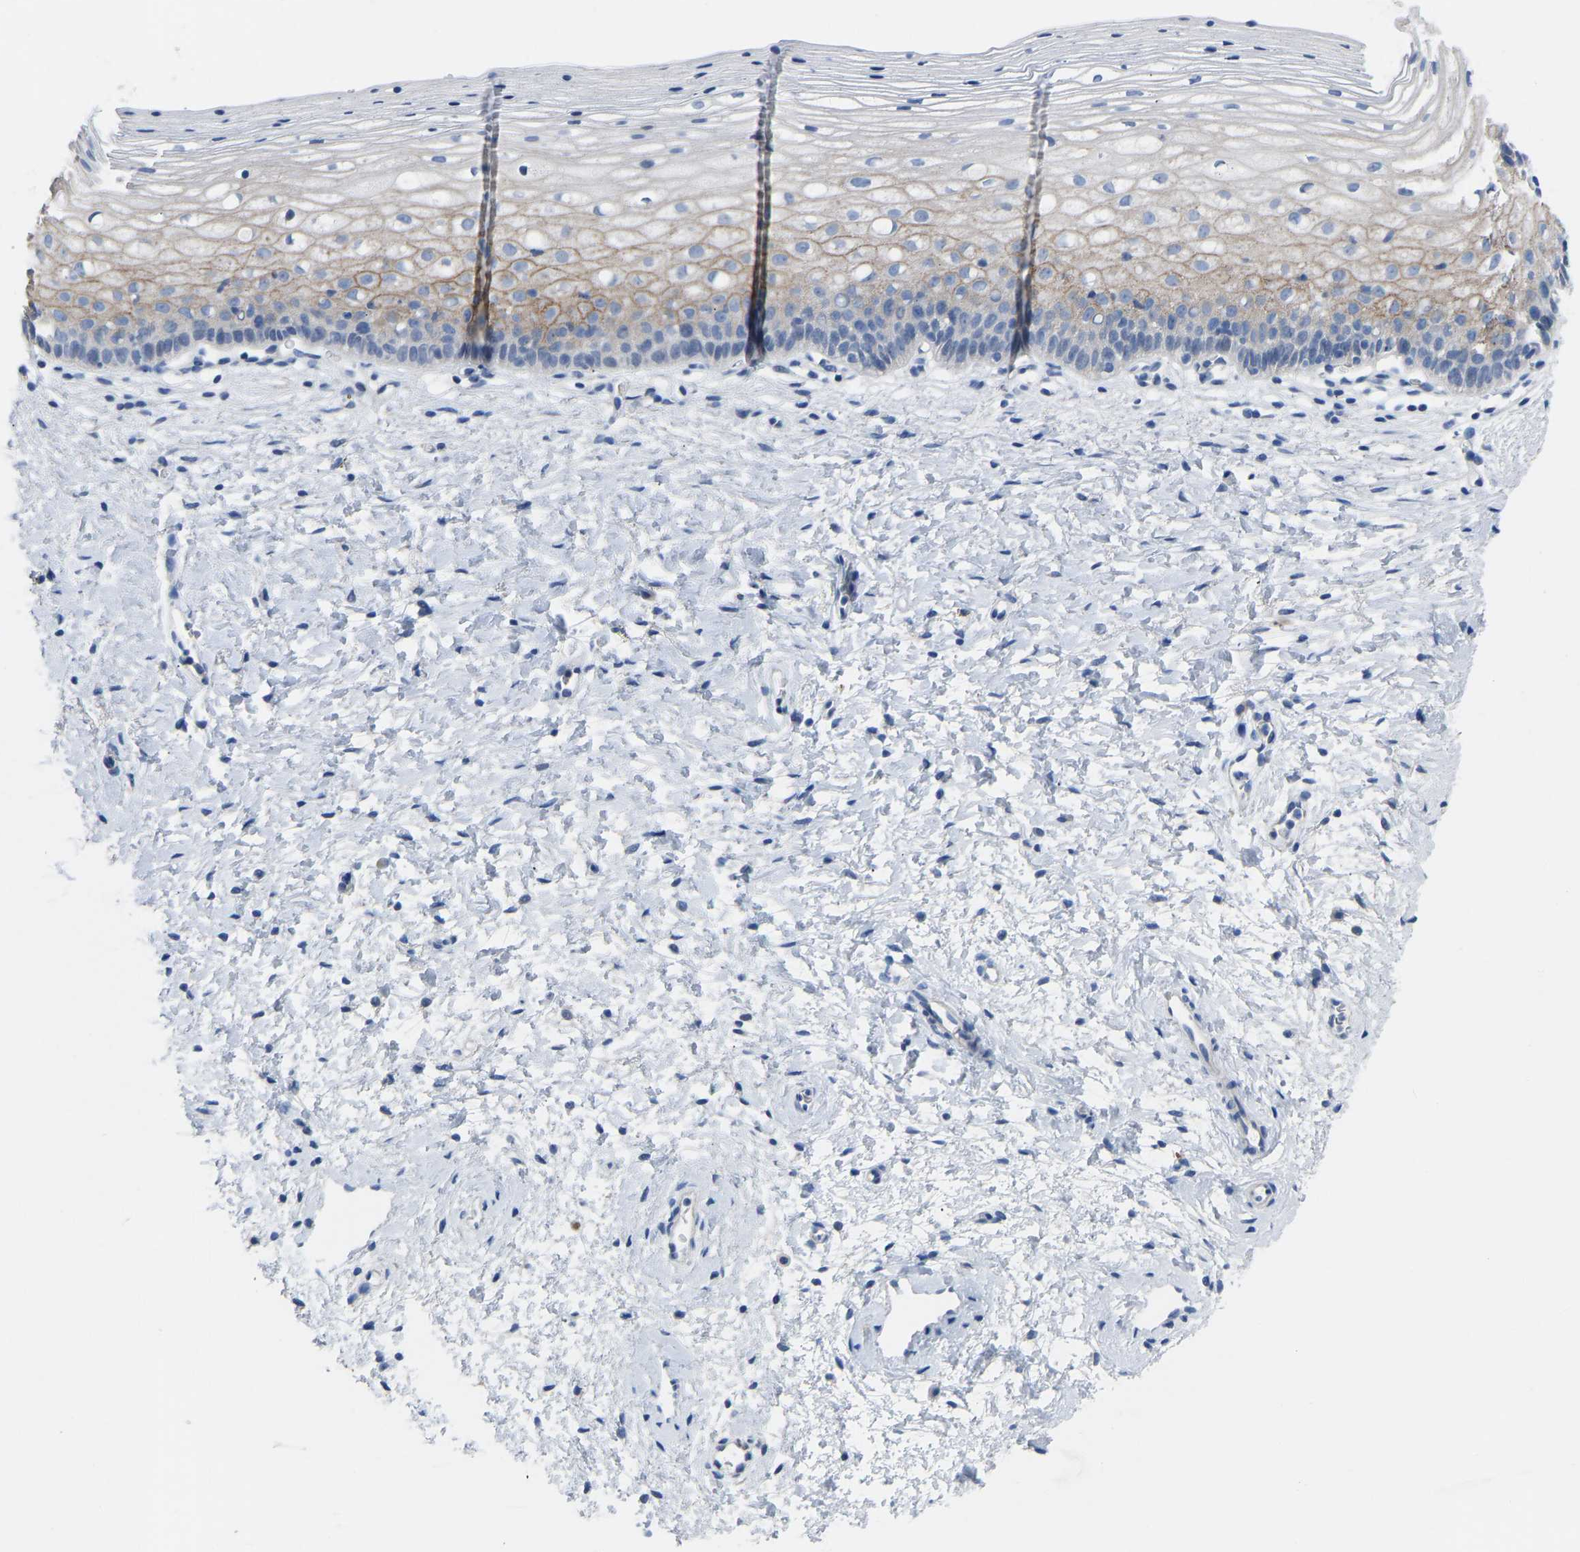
{"staining": {"intensity": "moderate", "quantity": "25%-75%", "location": "cytoplasmic/membranous"}, "tissue": "cervix", "cell_type": "Squamous epithelial cells", "image_type": "normal", "snomed": [{"axis": "morphology", "description": "Normal tissue, NOS"}, {"axis": "topography", "description": "Cervix"}], "caption": "A medium amount of moderate cytoplasmic/membranous positivity is present in approximately 25%-75% of squamous epithelial cells in benign cervix. Immunohistochemistry (ihc) stains the protein in brown and the nuclei are stained blue.", "gene": "OLIG2", "patient": {"sex": "female", "age": 72}}